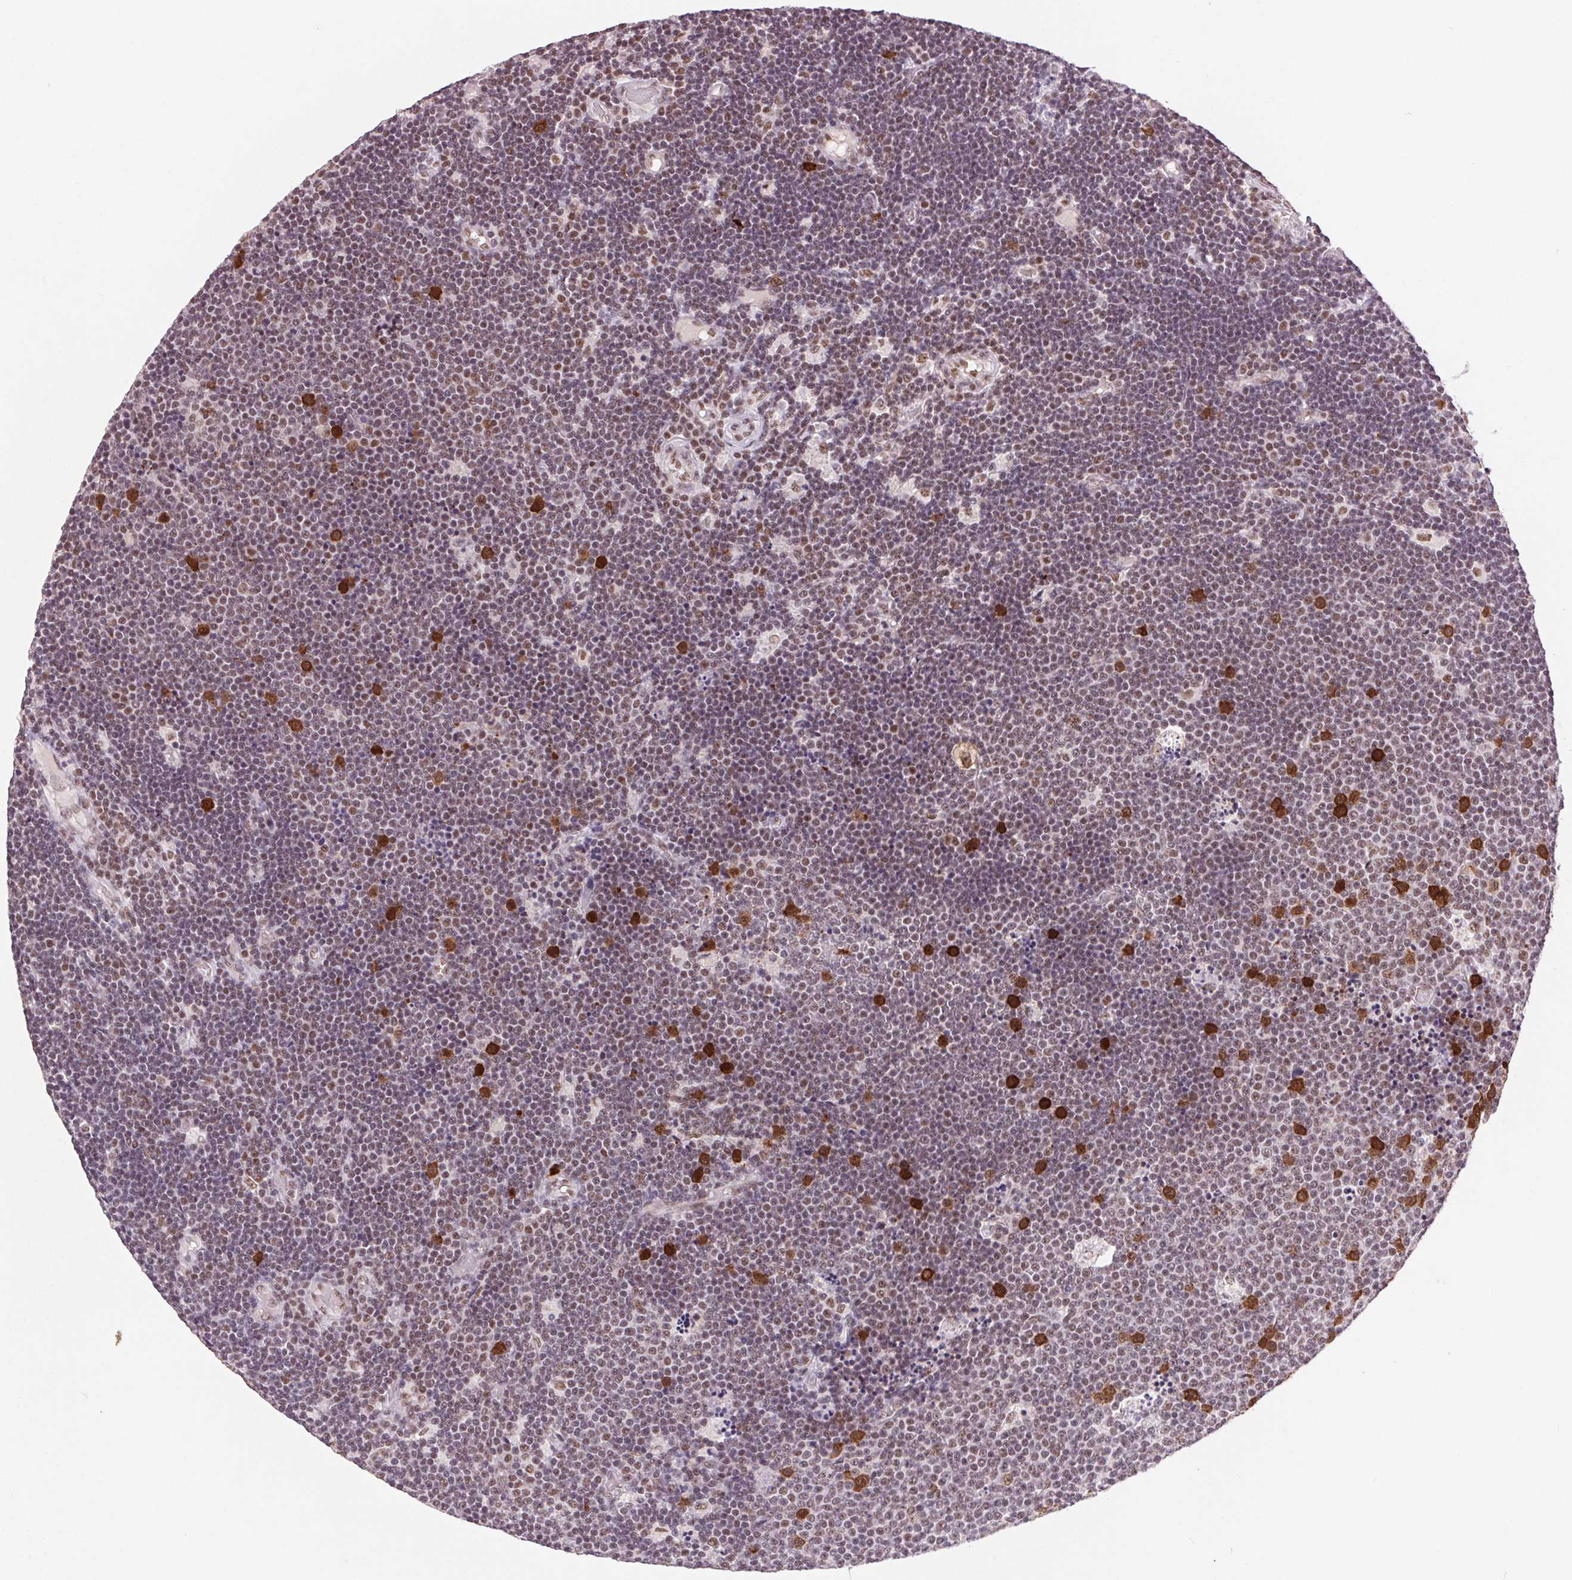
{"staining": {"intensity": "weak", "quantity": "<25%", "location": "nuclear"}, "tissue": "lymphoma", "cell_type": "Tumor cells", "image_type": "cancer", "snomed": [{"axis": "morphology", "description": "Malignant lymphoma, non-Hodgkin's type, Low grade"}, {"axis": "topography", "description": "Brain"}], "caption": "Immunohistochemistry (IHC) of lymphoma exhibits no positivity in tumor cells. (Immunohistochemistry (IHC), brightfield microscopy, high magnification).", "gene": "CD2BP2", "patient": {"sex": "female", "age": 66}}